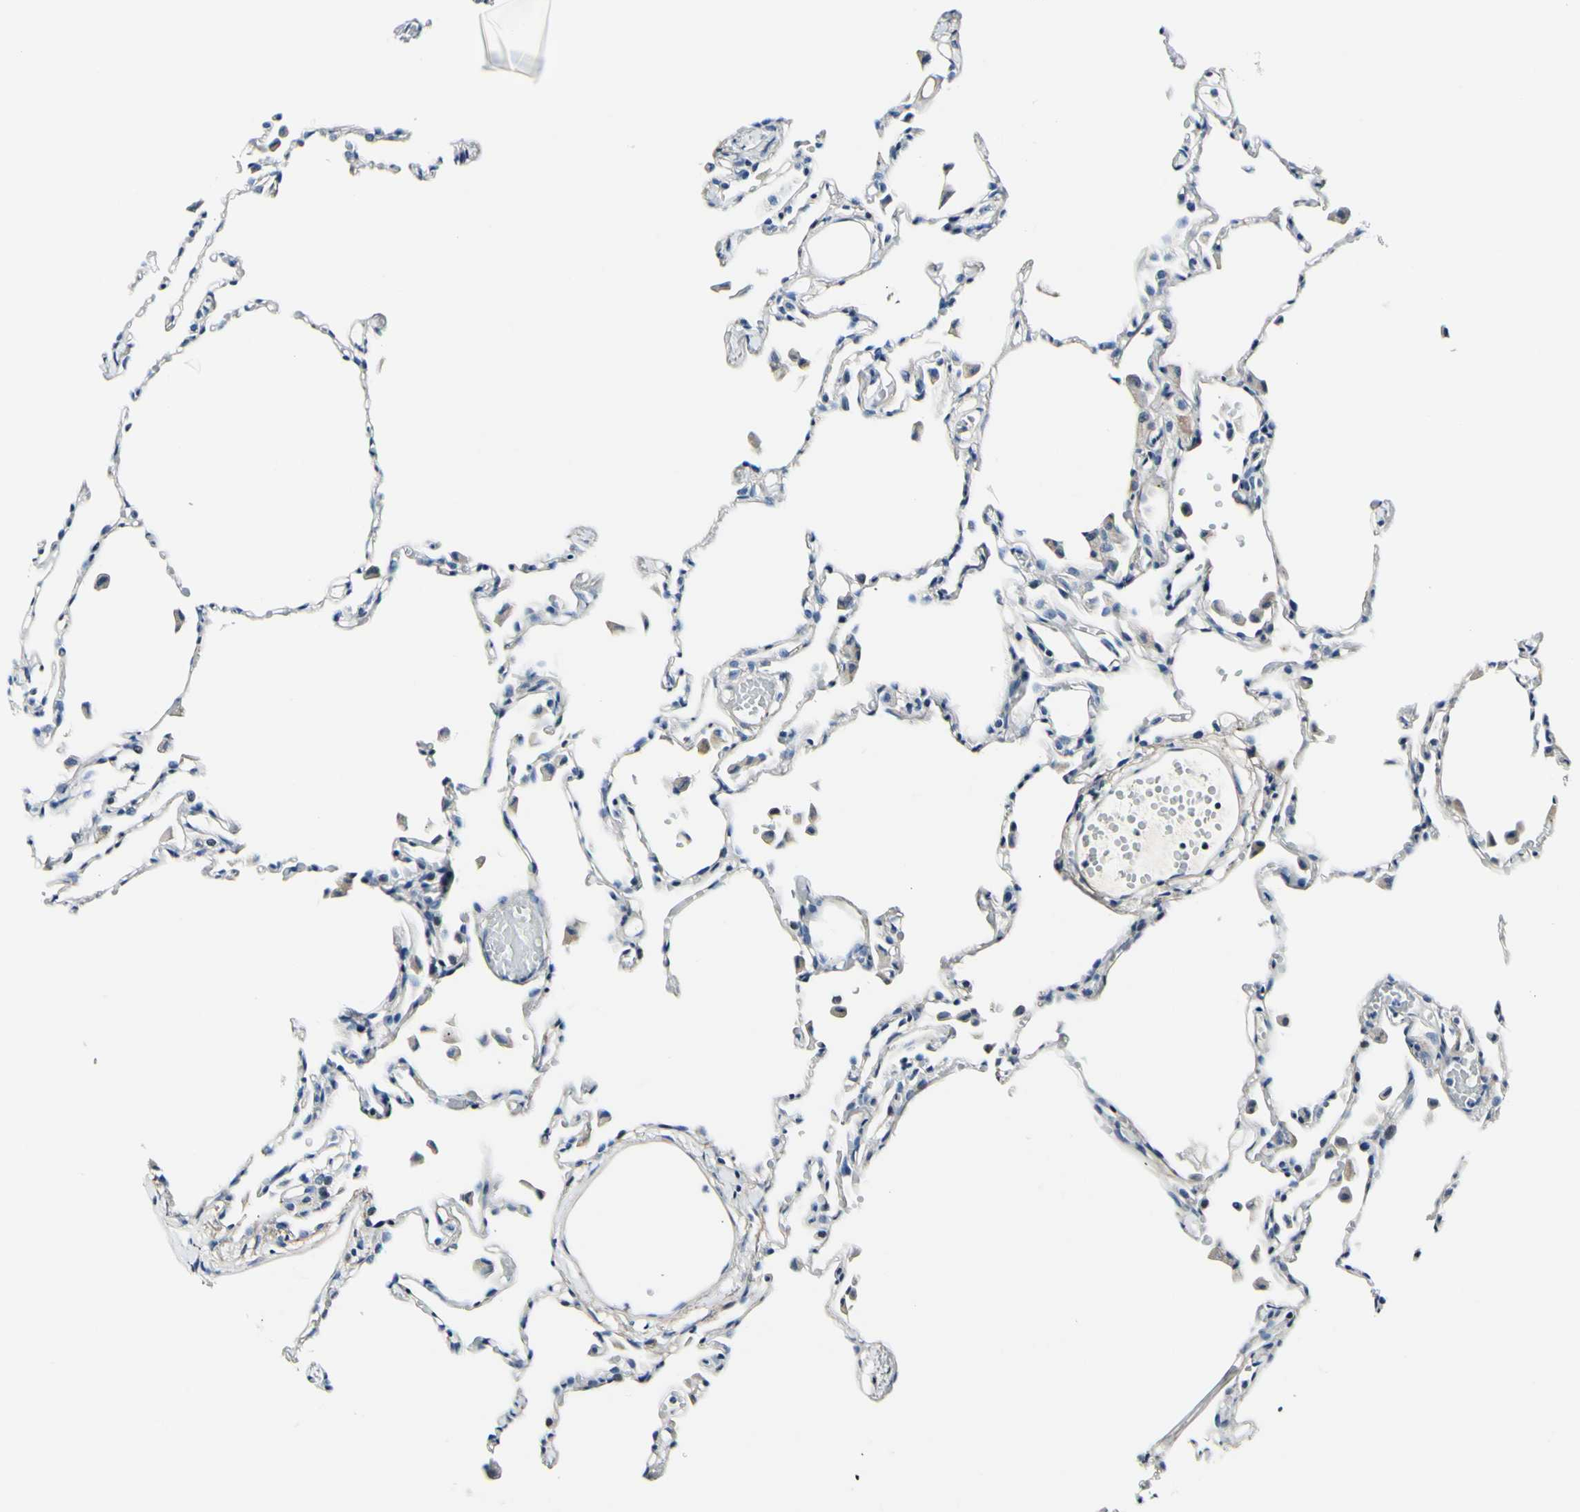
{"staining": {"intensity": "negative", "quantity": "none", "location": "none"}, "tissue": "lung", "cell_type": "Alveolar cells", "image_type": "normal", "snomed": [{"axis": "morphology", "description": "Normal tissue, NOS"}, {"axis": "topography", "description": "Lung"}], "caption": "Alveolar cells show no significant protein staining in normal lung.", "gene": "COL6A3", "patient": {"sex": "female", "age": 49}}